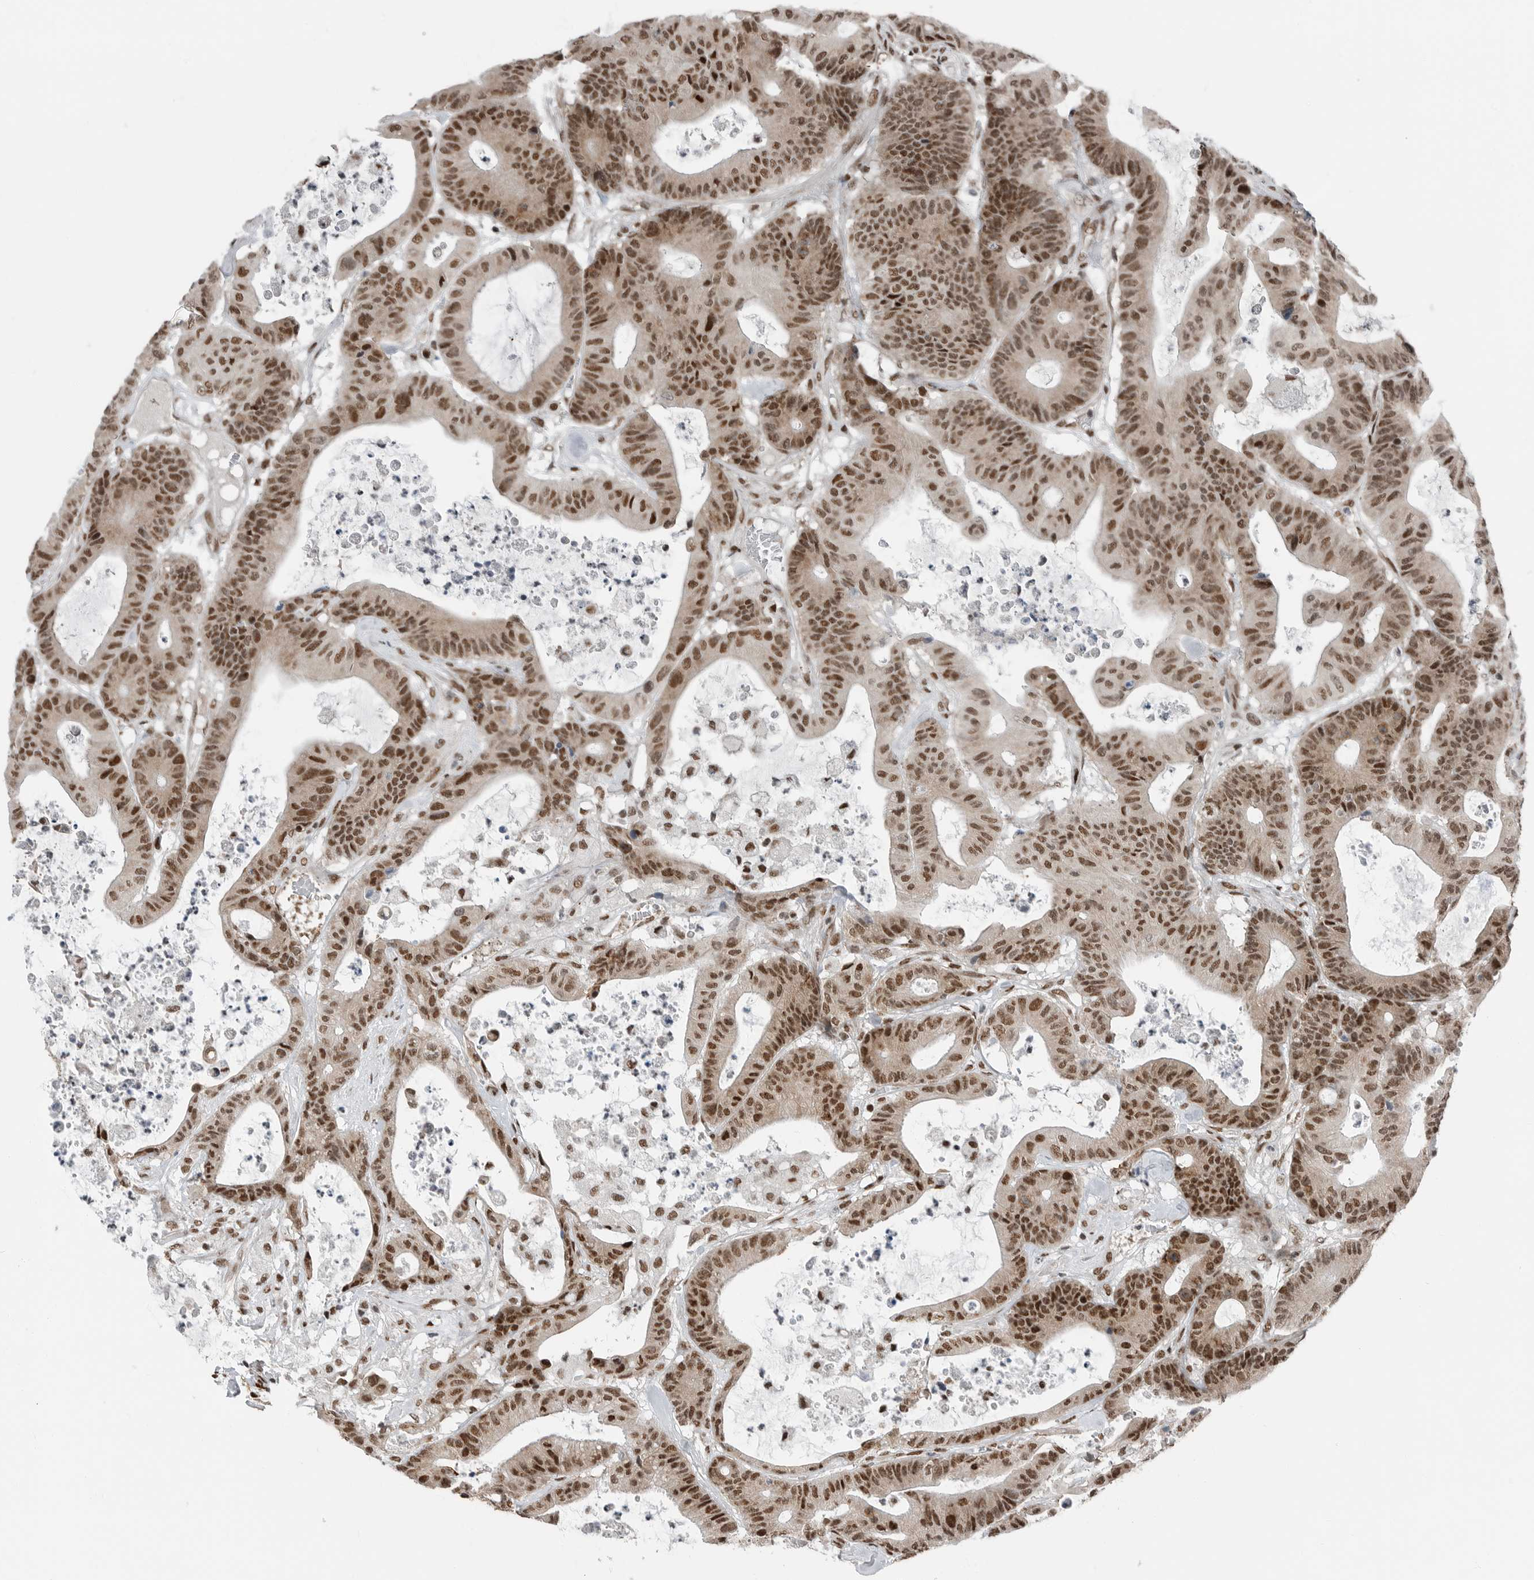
{"staining": {"intensity": "moderate", "quantity": ">75%", "location": "nuclear"}, "tissue": "colorectal cancer", "cell_type": "Tumor cells", "image_type": "cancer", "snomed": [{"axis": "morphology", "description": "Adenocarcinoma, NOS"}, {"axis": "topography", "description": "Colon"}], "caption": "Protein analysis of colorectal adenocarcinoma tissue reveals moderate nuclear positivity in about >75% of tumor cells.", "gene": "BLZF1", "patient": {"sex": "female", "age": 84}}